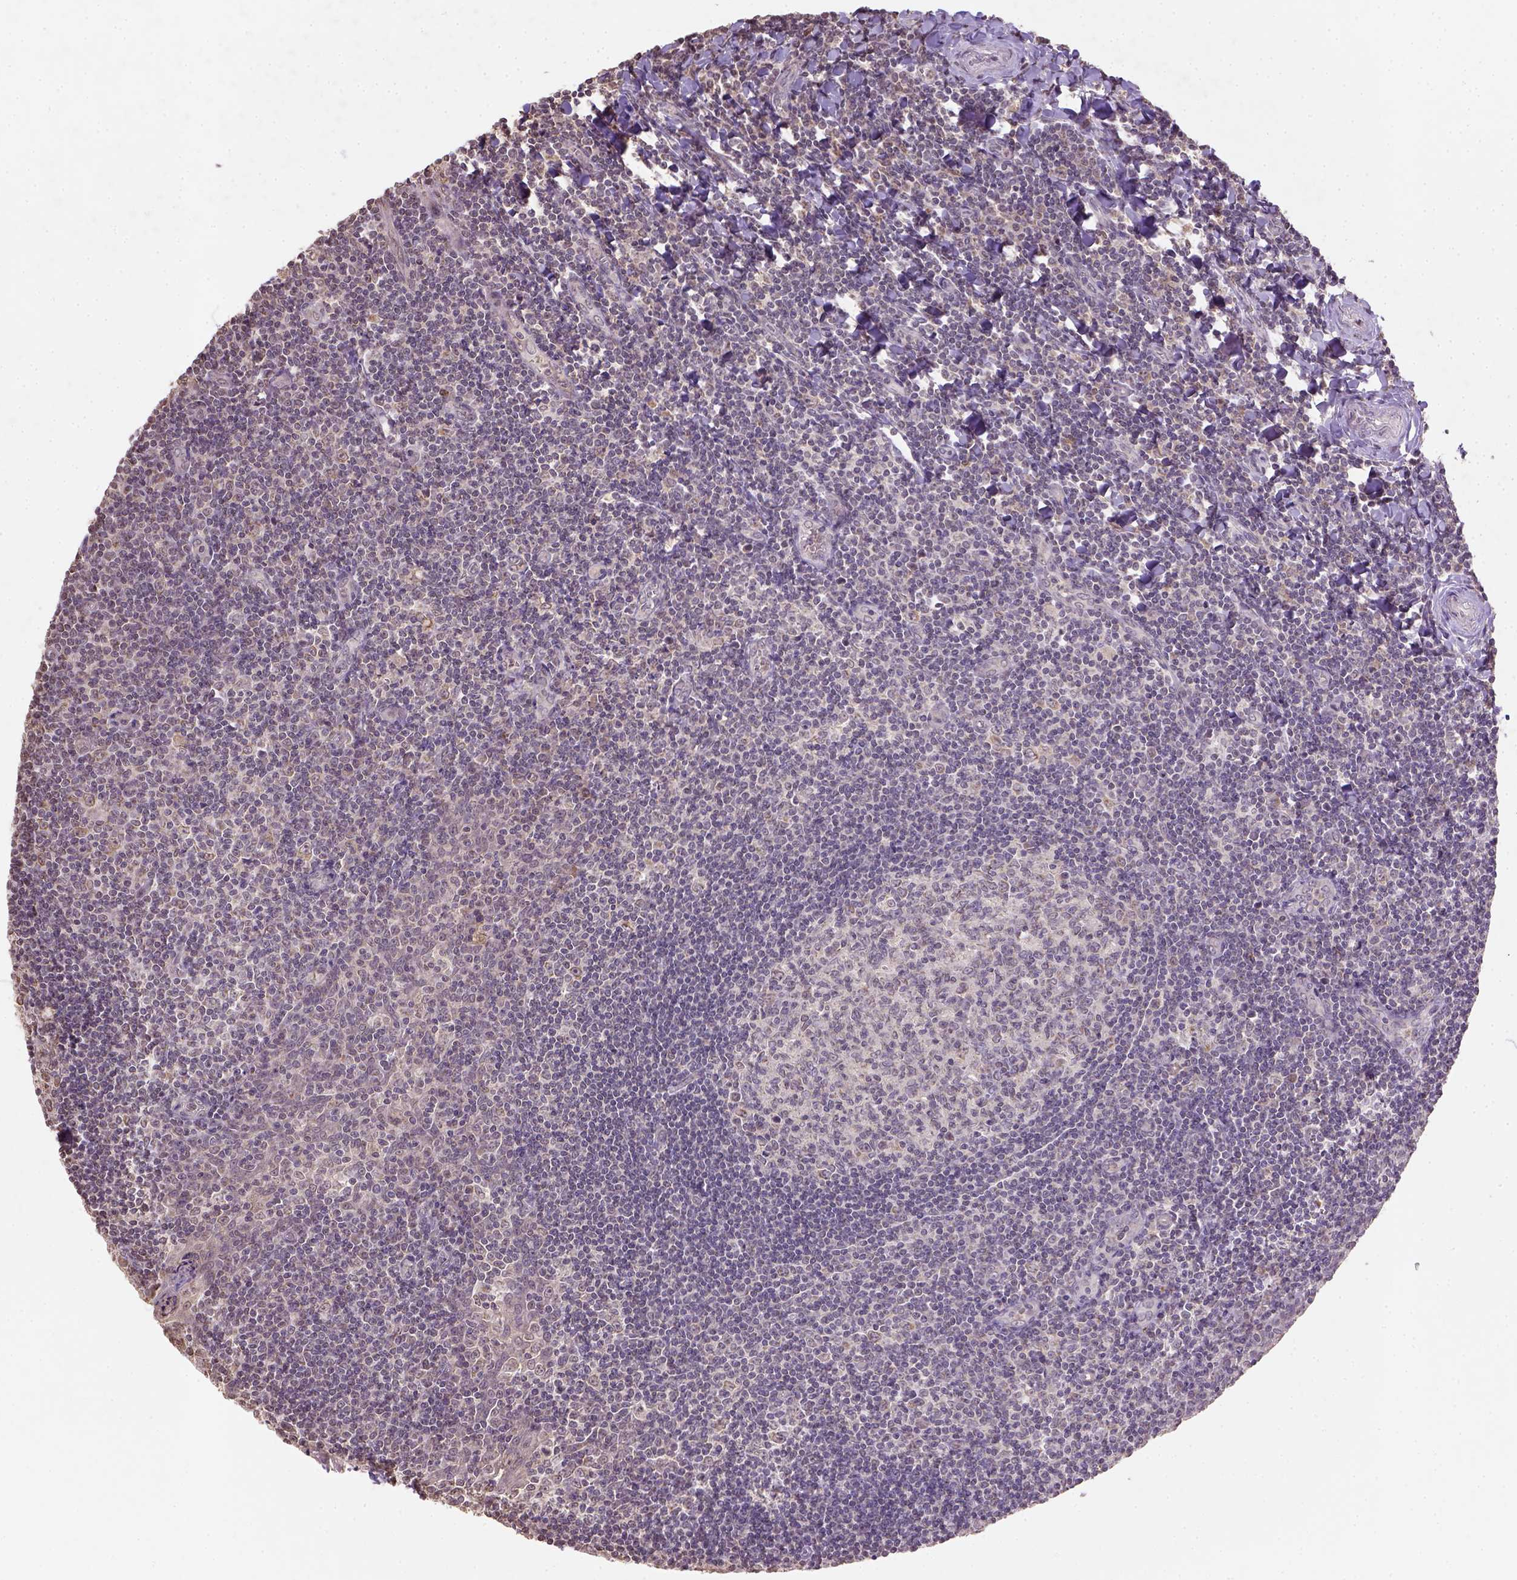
{"staining": {"intensity": "weak", "quantity": "25%-75%", "location": "cytoplasmic/membranous"}, "tissue": "tonsil", "cell_type": "Germinal center cells", "image_type": "normal", "snomed": [{"axis": "morphology", "description": "Normal tissue, NOS"}, {"axis": "morphology", "description": "Inflammation, NOS"}, {"axis": "topography", "description": "Tonsil"}], "caption": "Immunohistochemistry of unremarkable human tonsil displays low levels of weak cytoplasmic/membranous expression in about 25%-75% of germinal center cells.", "gene": "NUDT10", "patient": {"sex": "female", "age": 31}}